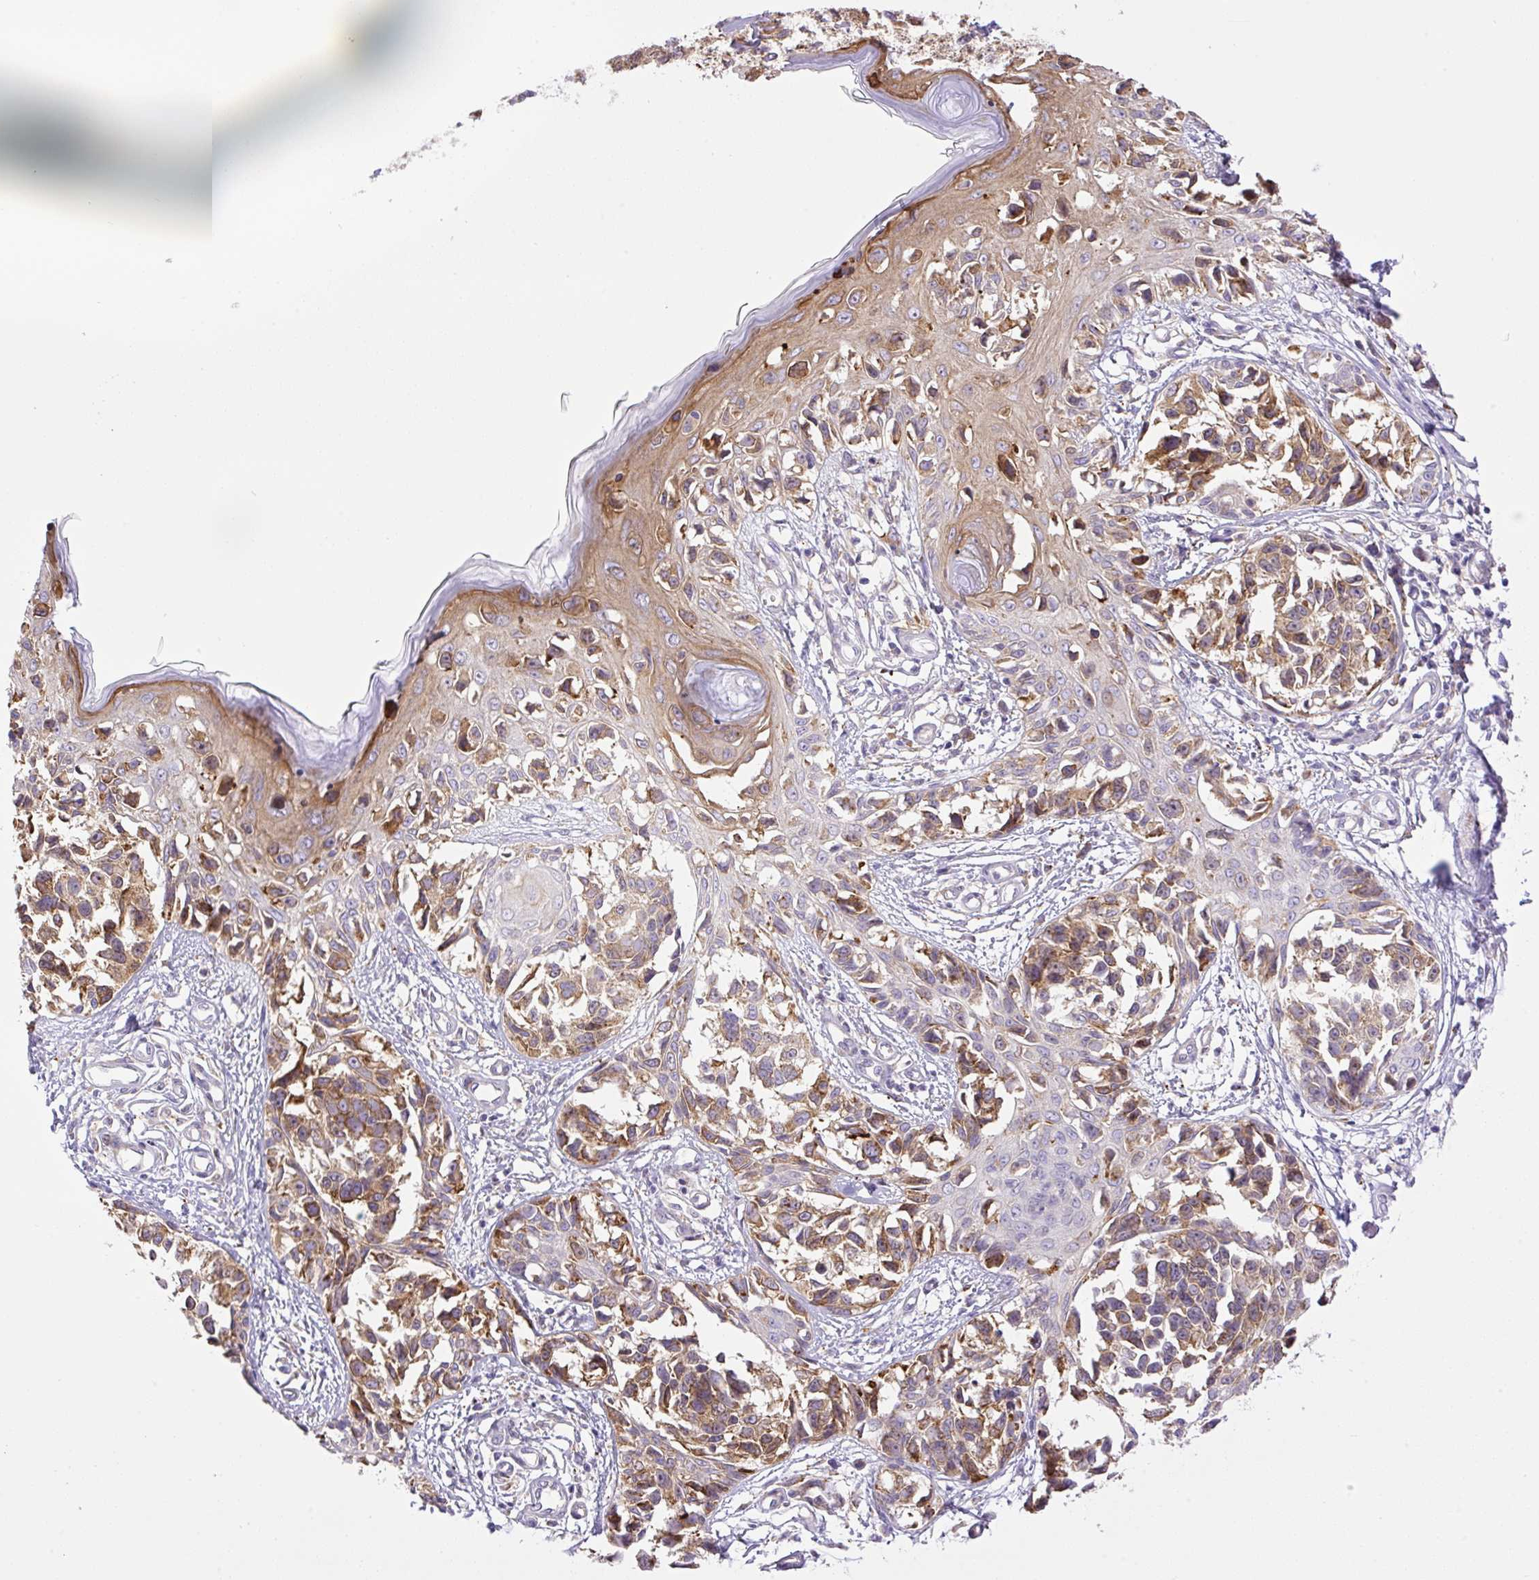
{"staining": {"intensity": "moderate", "quantity": ">75%", "location": "cytoplasmic/membranous"}, "tissue": "melanoma", "cell_type": "Tumor cells", "image_type": "cancer", "snomed": [{"axis": "morphology", "description": "Malignant melanoma, NOS"}, {"axis": "topography", "description": "Skin"}], "caption": "Immunohistochemistry (IHC) (DAB (3,3'-diaminobenzidine)) staining of melanoma demonstrates moderate cytoplasmic/membranous protein staining in approximately >75% of tumor cells.", "gene": "POFUT1", "patient": {"sex": "male", "age": 73}}